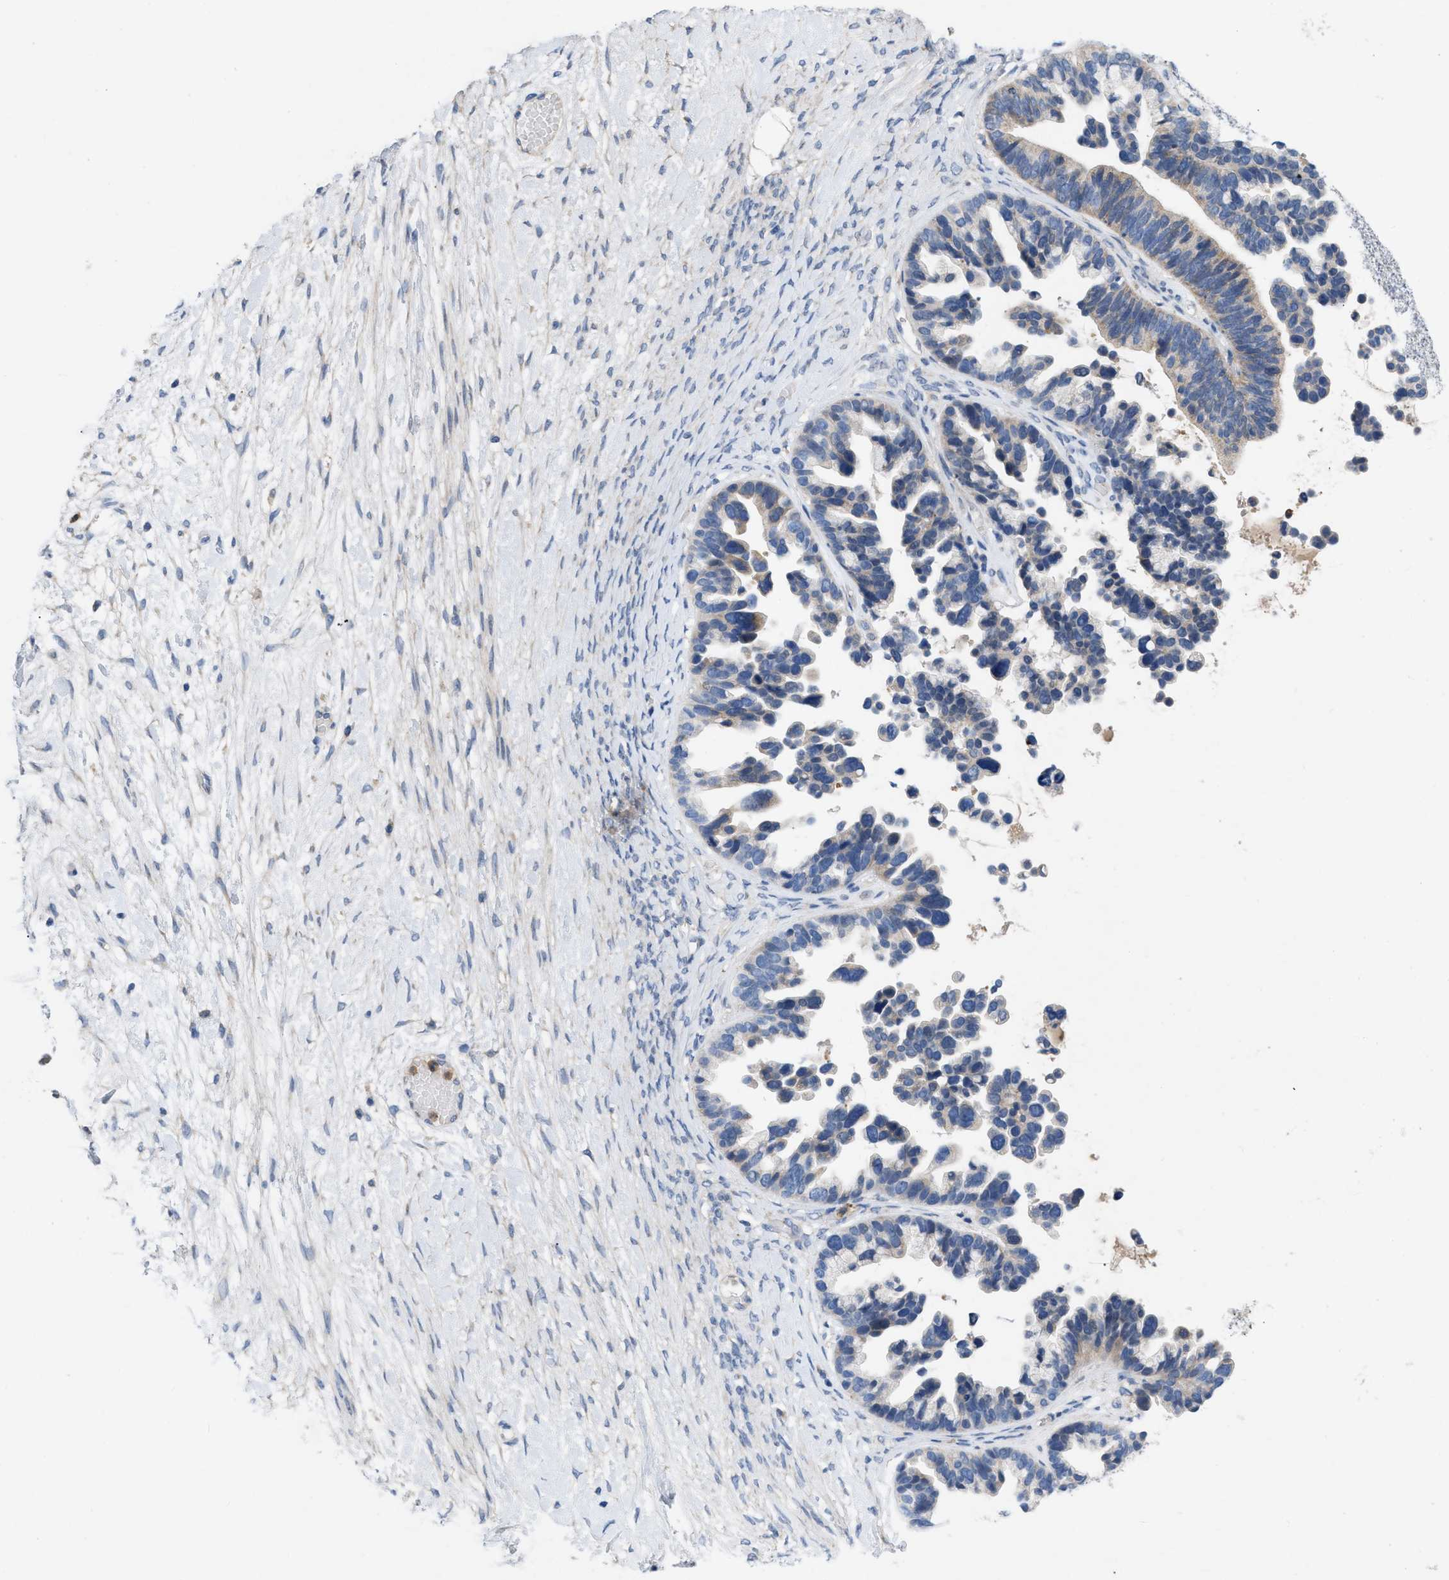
{"staining": {"intensity": "weak", "quantity": "<25%", "location": "cytoplasmic/membranous"}, "tissue": "ovarian cancer", "cell_type": "Tumor cells", "image_type": "cancer", "snomed": [{"axis": "morphology", "description": "Cystadenocarcinoma, serous, NOS"}, {"axis": "topography", "description": "Ovary"}], "caption": "There is no significant positivity in tumor cells of serous cystadenocarcinoma (ovarian).", "gene": "PLPPR5", "patient": {"sex": "female", "age": 56}}